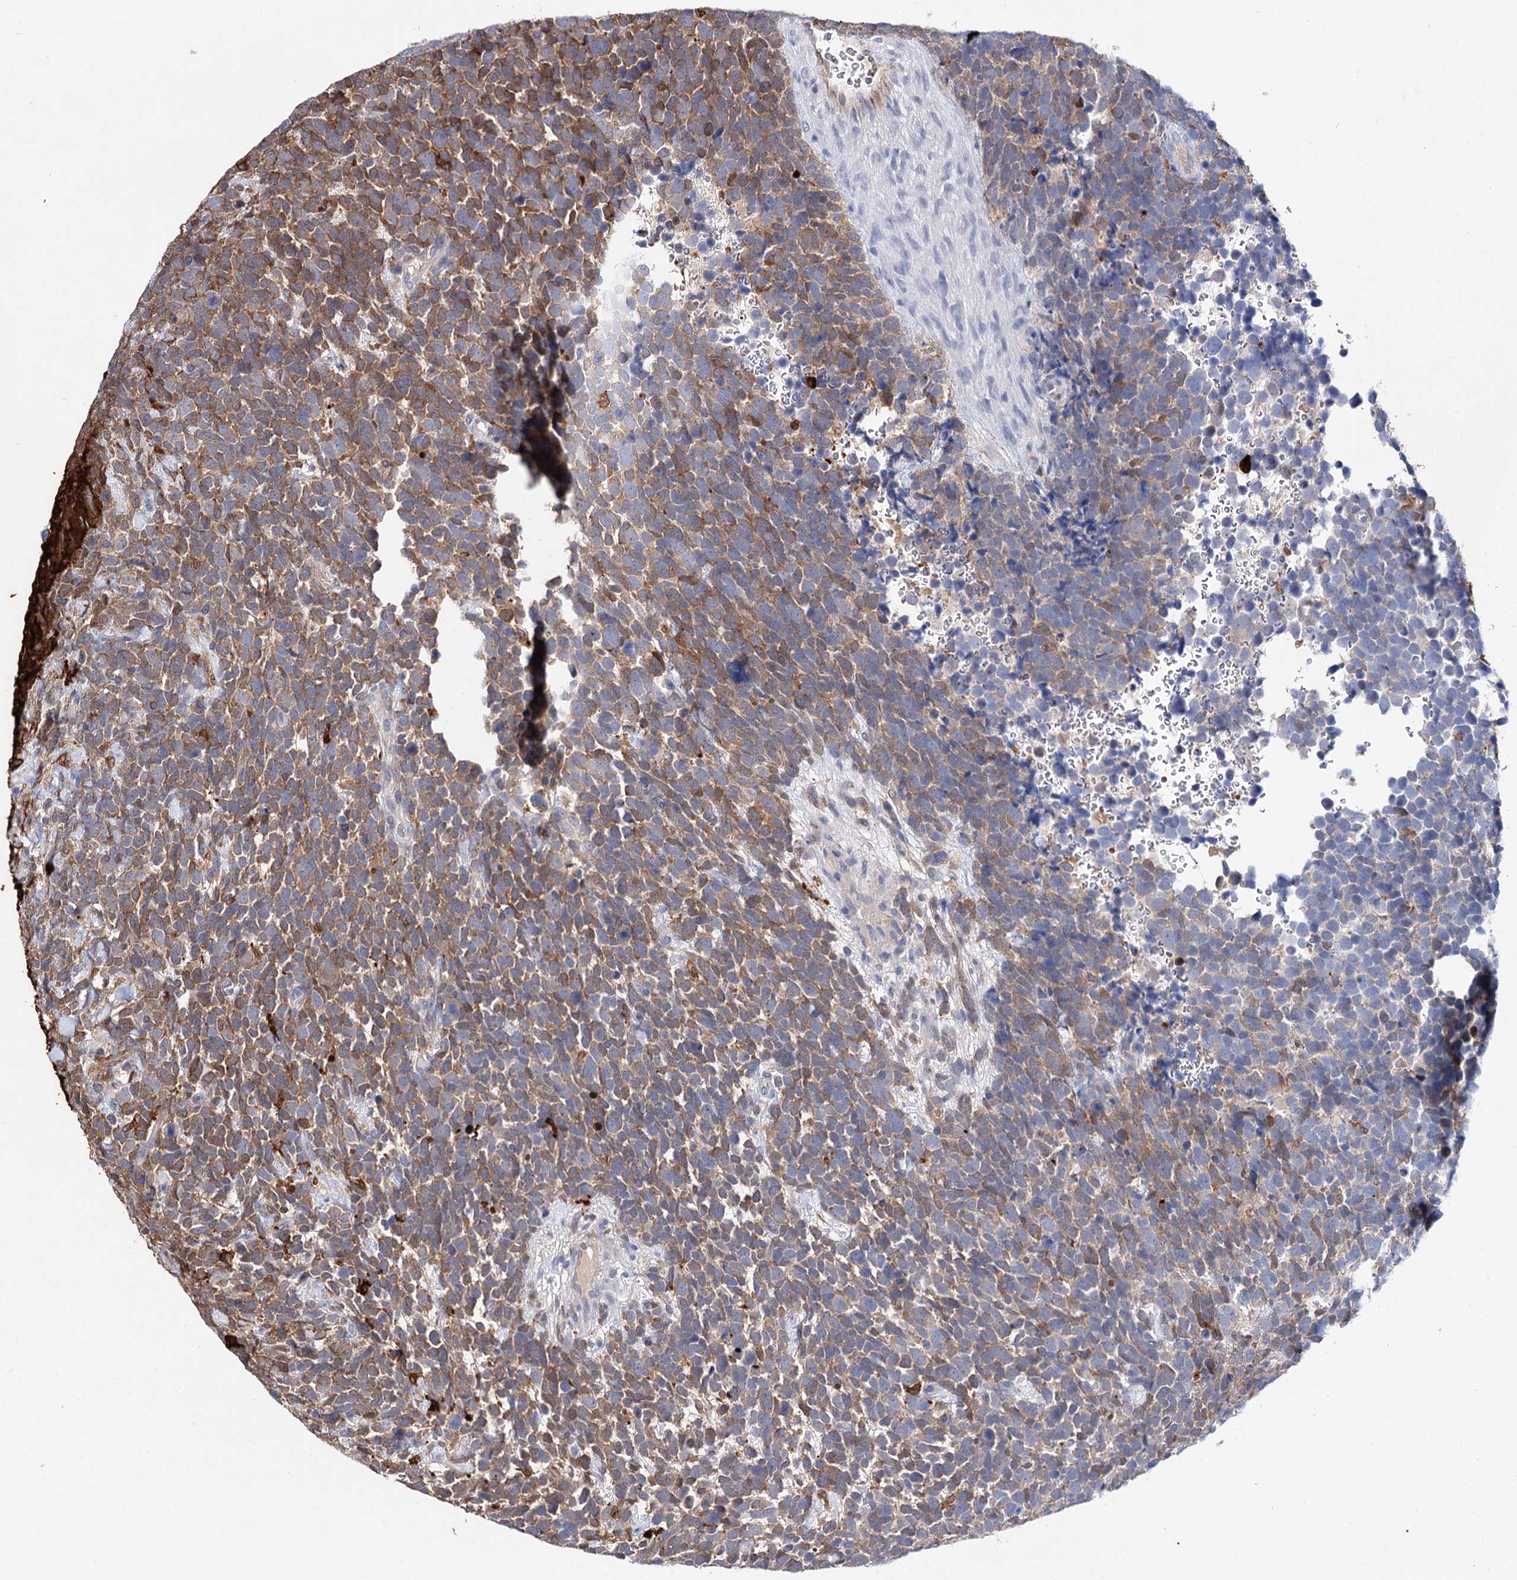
{"staining": {"intensity": "moderate", "quantity": "25%-75%", "location": "cytoplasmic/membranous"}, "tissue": "urothelial cancer", "cell_type": "Tumor cells", "image_type": "cancer", "snomed": [{"axis": "morphology", "description": "Urothelial carcinoma, High grade"}, {"axis": "topography", "description": "Urinary bladder"}], "caption": "IHC micrograph of urothelial carcinoma (high-grade) stained for a protein (brown), which exhibits medium levels of moderate cytoplasmic/membranous positivity in approximately 25%-75% of tumor cells.", "gene": "CFAP46", "patient": {"sex": "female", "age": 82}}